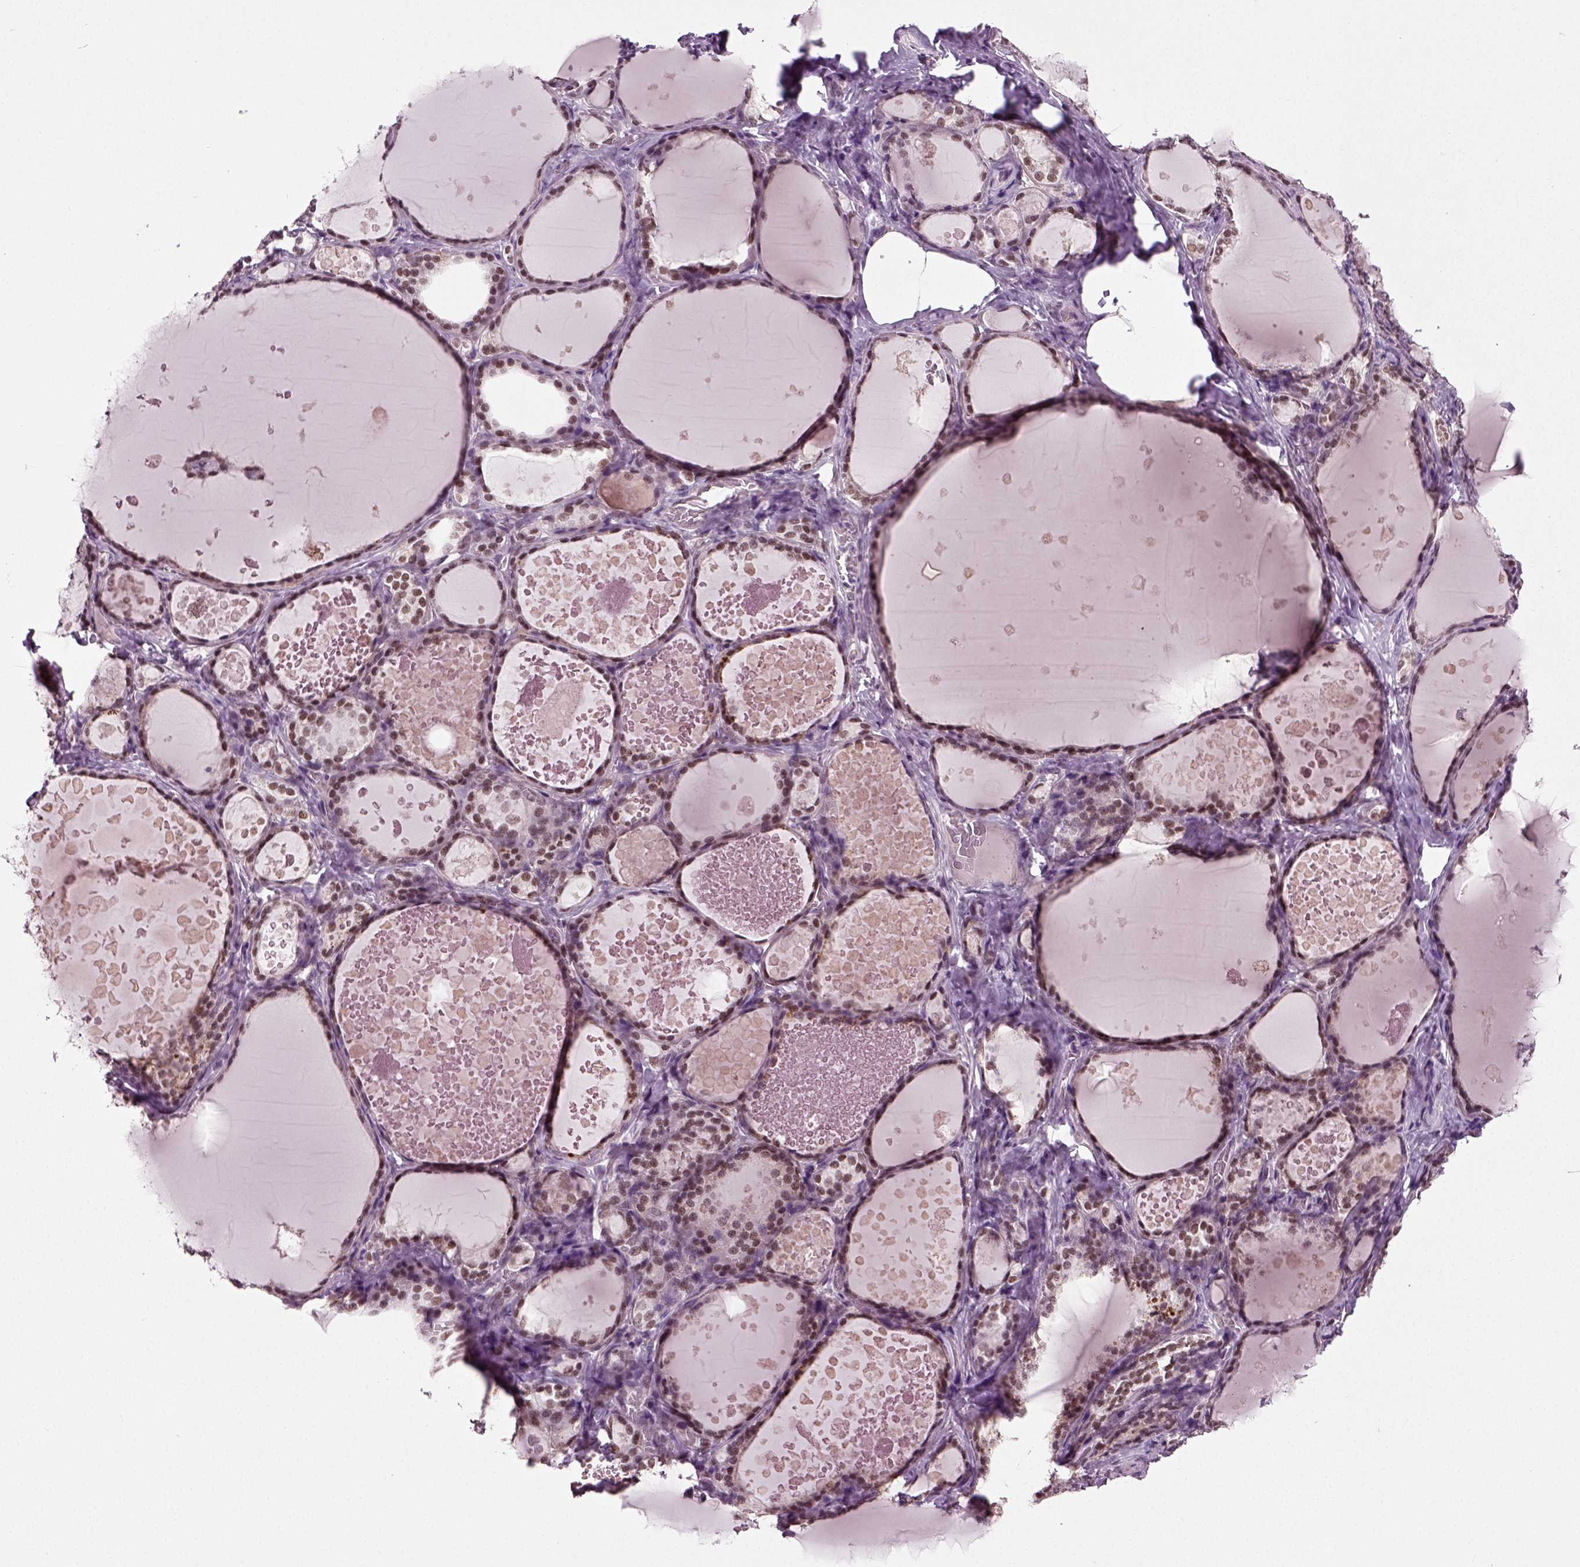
{"staining": {"intensity": "moderate", "quantity": ">75%", "location": "nuclear"}, "tissue": "thyroid gland", "cell_type": "Glandular cells", "image_type": "normal", "snomed": [{"axis": "morphology", "description": "Normal tissue, NOS"}, {"axis": "topography", "description": "Thyroid gland"}], "caption": "Thyroid gland stained with immunohistochemistry (IHC) displays moderate nuclear expression in approximately >75% of glandular cells. (DAB (3,3'-diaminobenzidine) = brown stain, brightfield microscopy at high magnification).", "gene": "RCOR3", "patient": {"sex": "female", "age": 56}}